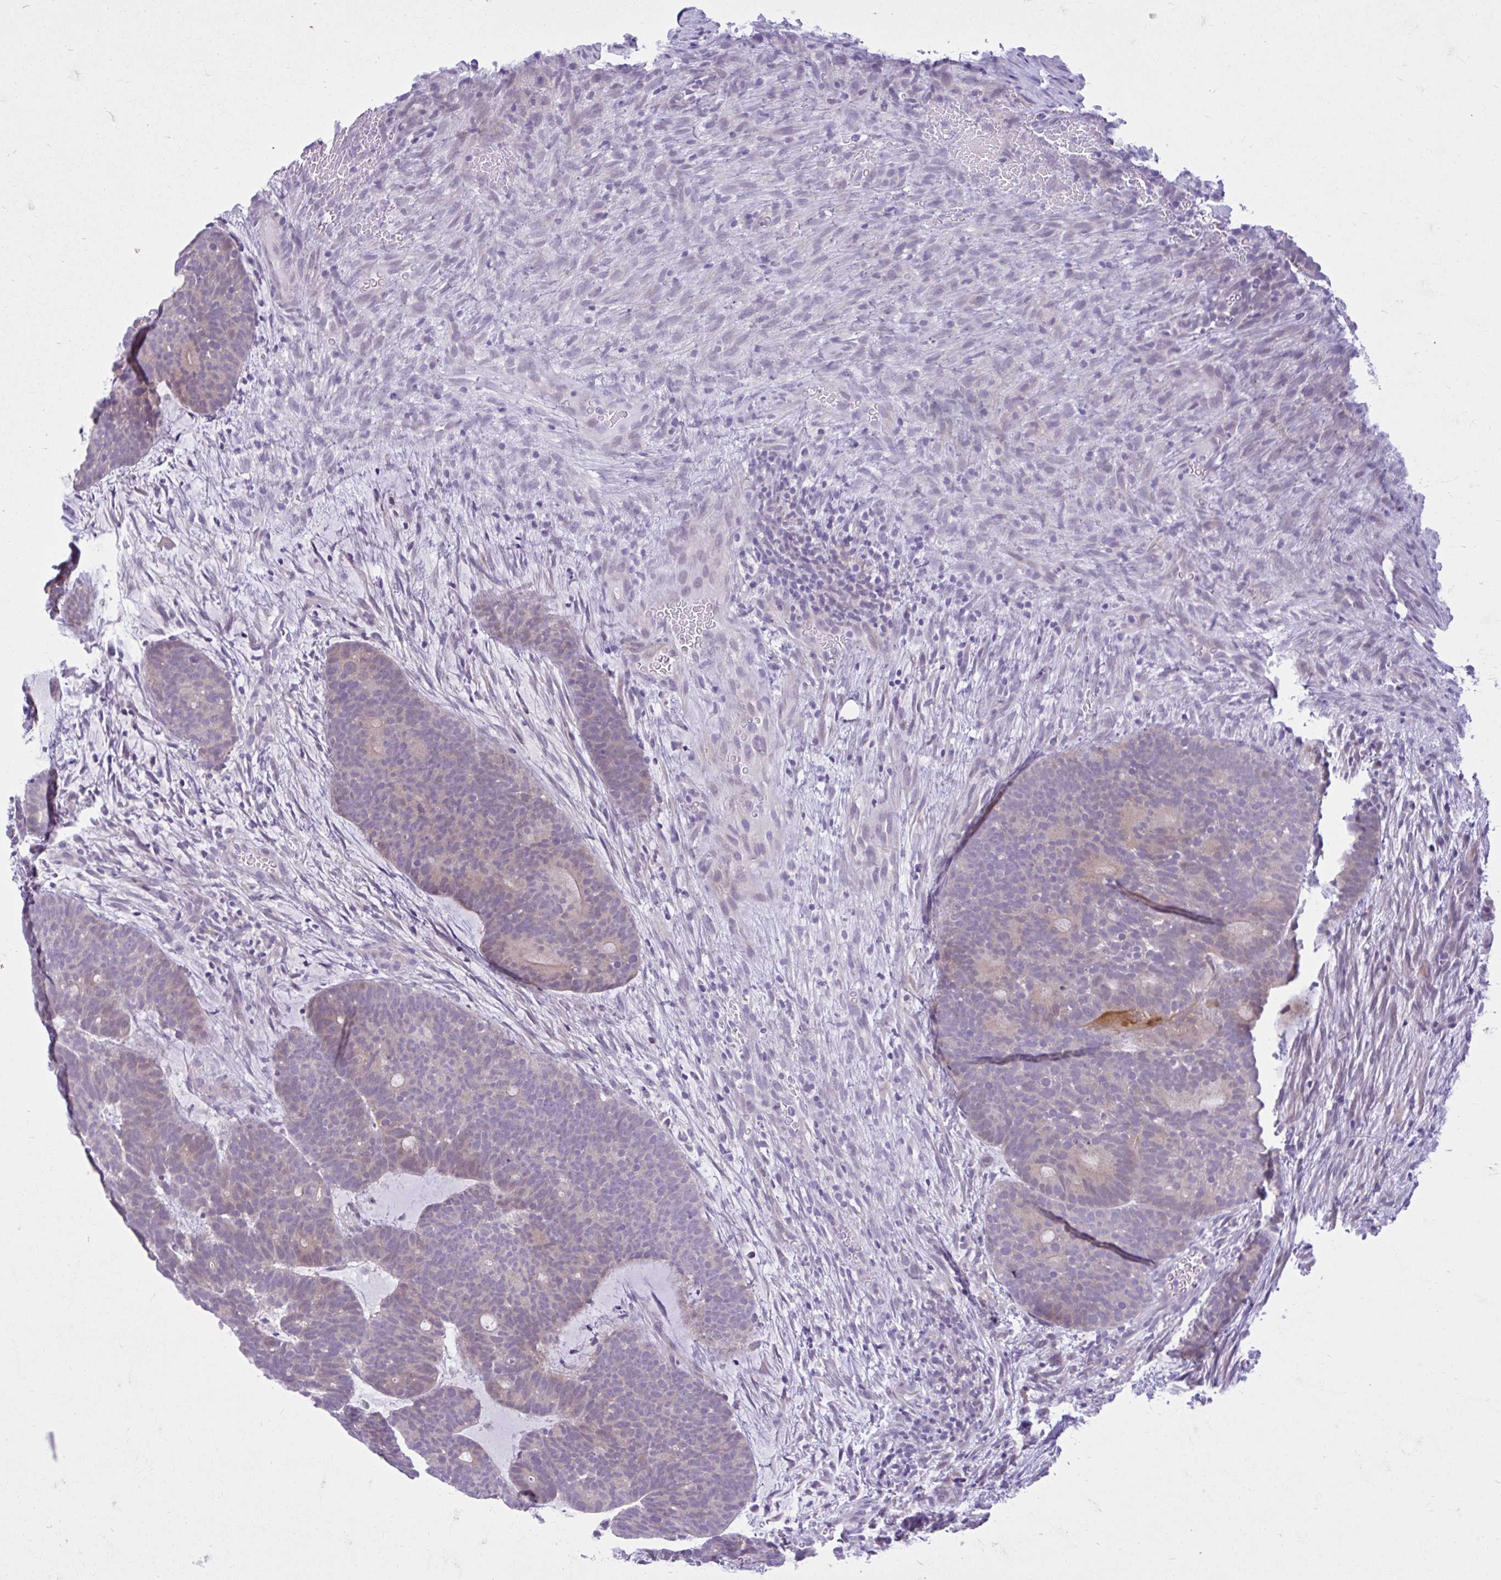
{"staining": {"intensity": "weak", "quantity": "<25%", "location": "cytoplasmic/membranous"}, "tissue": "head and neck cancer", "cell_type": "Tumor cells", "image_type": "cancer", "snomed": [{"axis": "morphology", "description": "Adenocarcinoma, NOS"}, {"axis": "topography", "description": "Head-Neck"}], "caption": "Human head and neck cancer stained for a protein using IHC demonstrates no staining in tumor cells.", "gene": "FAM153A", "patient": {"sex": "female", "age": 81}}